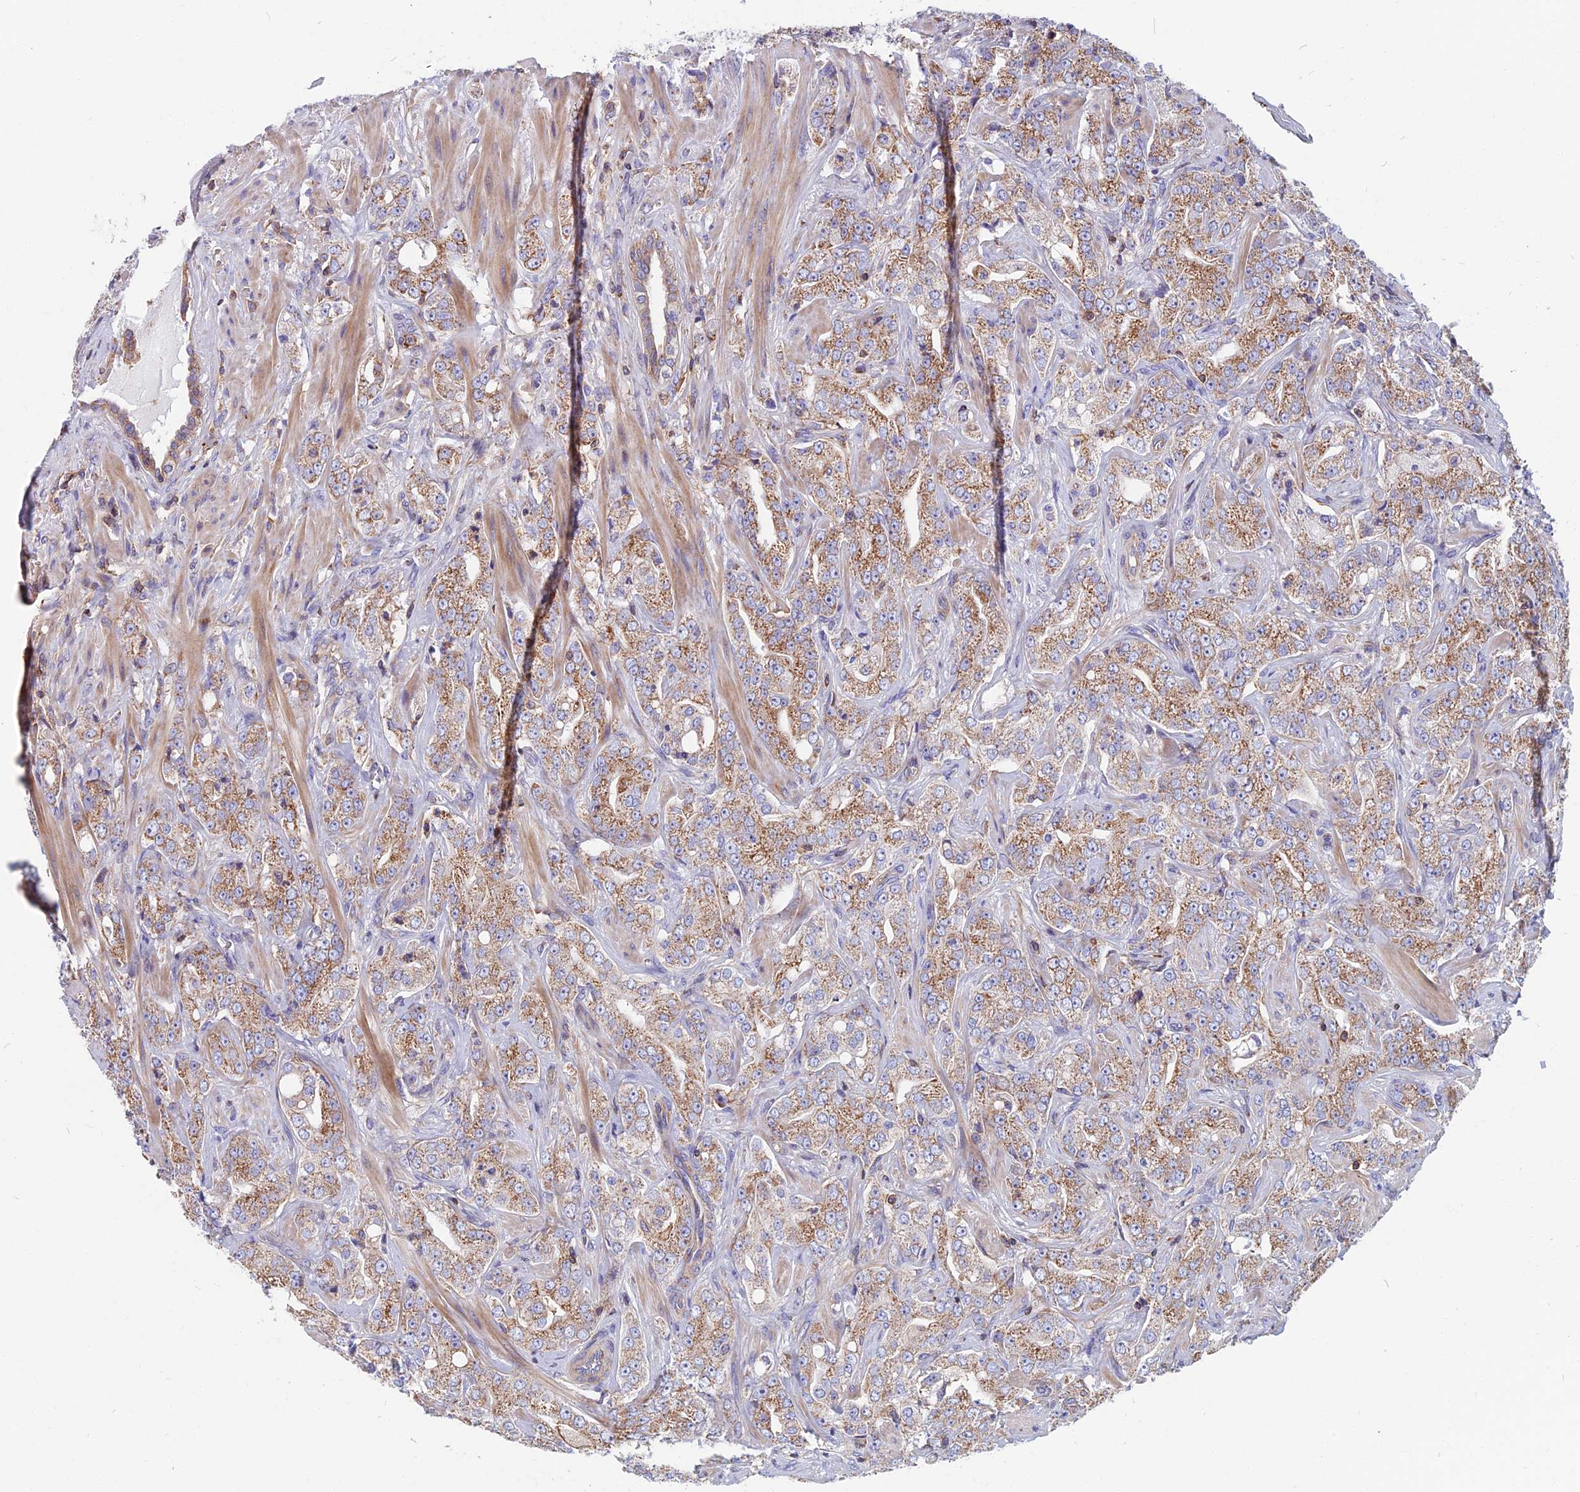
{"staining": {"intensity": "moderate", "quantity": "25%-75%", "location": "cytoplasmic/membranous"}, "tissue": "prostate cancer", "cell_type": "Tumor cells", "image_type": "cancer", "snomed": [{"axis": "morphology", "description": "Adenocarcinoma, Low grade"}, {"axis": "topography", "description": "Prostate"}], "caption": "IHC of human prostate cancer (adenocarcinoma (low-grade)) reveals medium levels of moderate cytoplasmic/membranous staining in approximately 25%-75% of tumor cells.", "gene": "HSD17B8", "patient": {"sex": "male", "age": 67}}